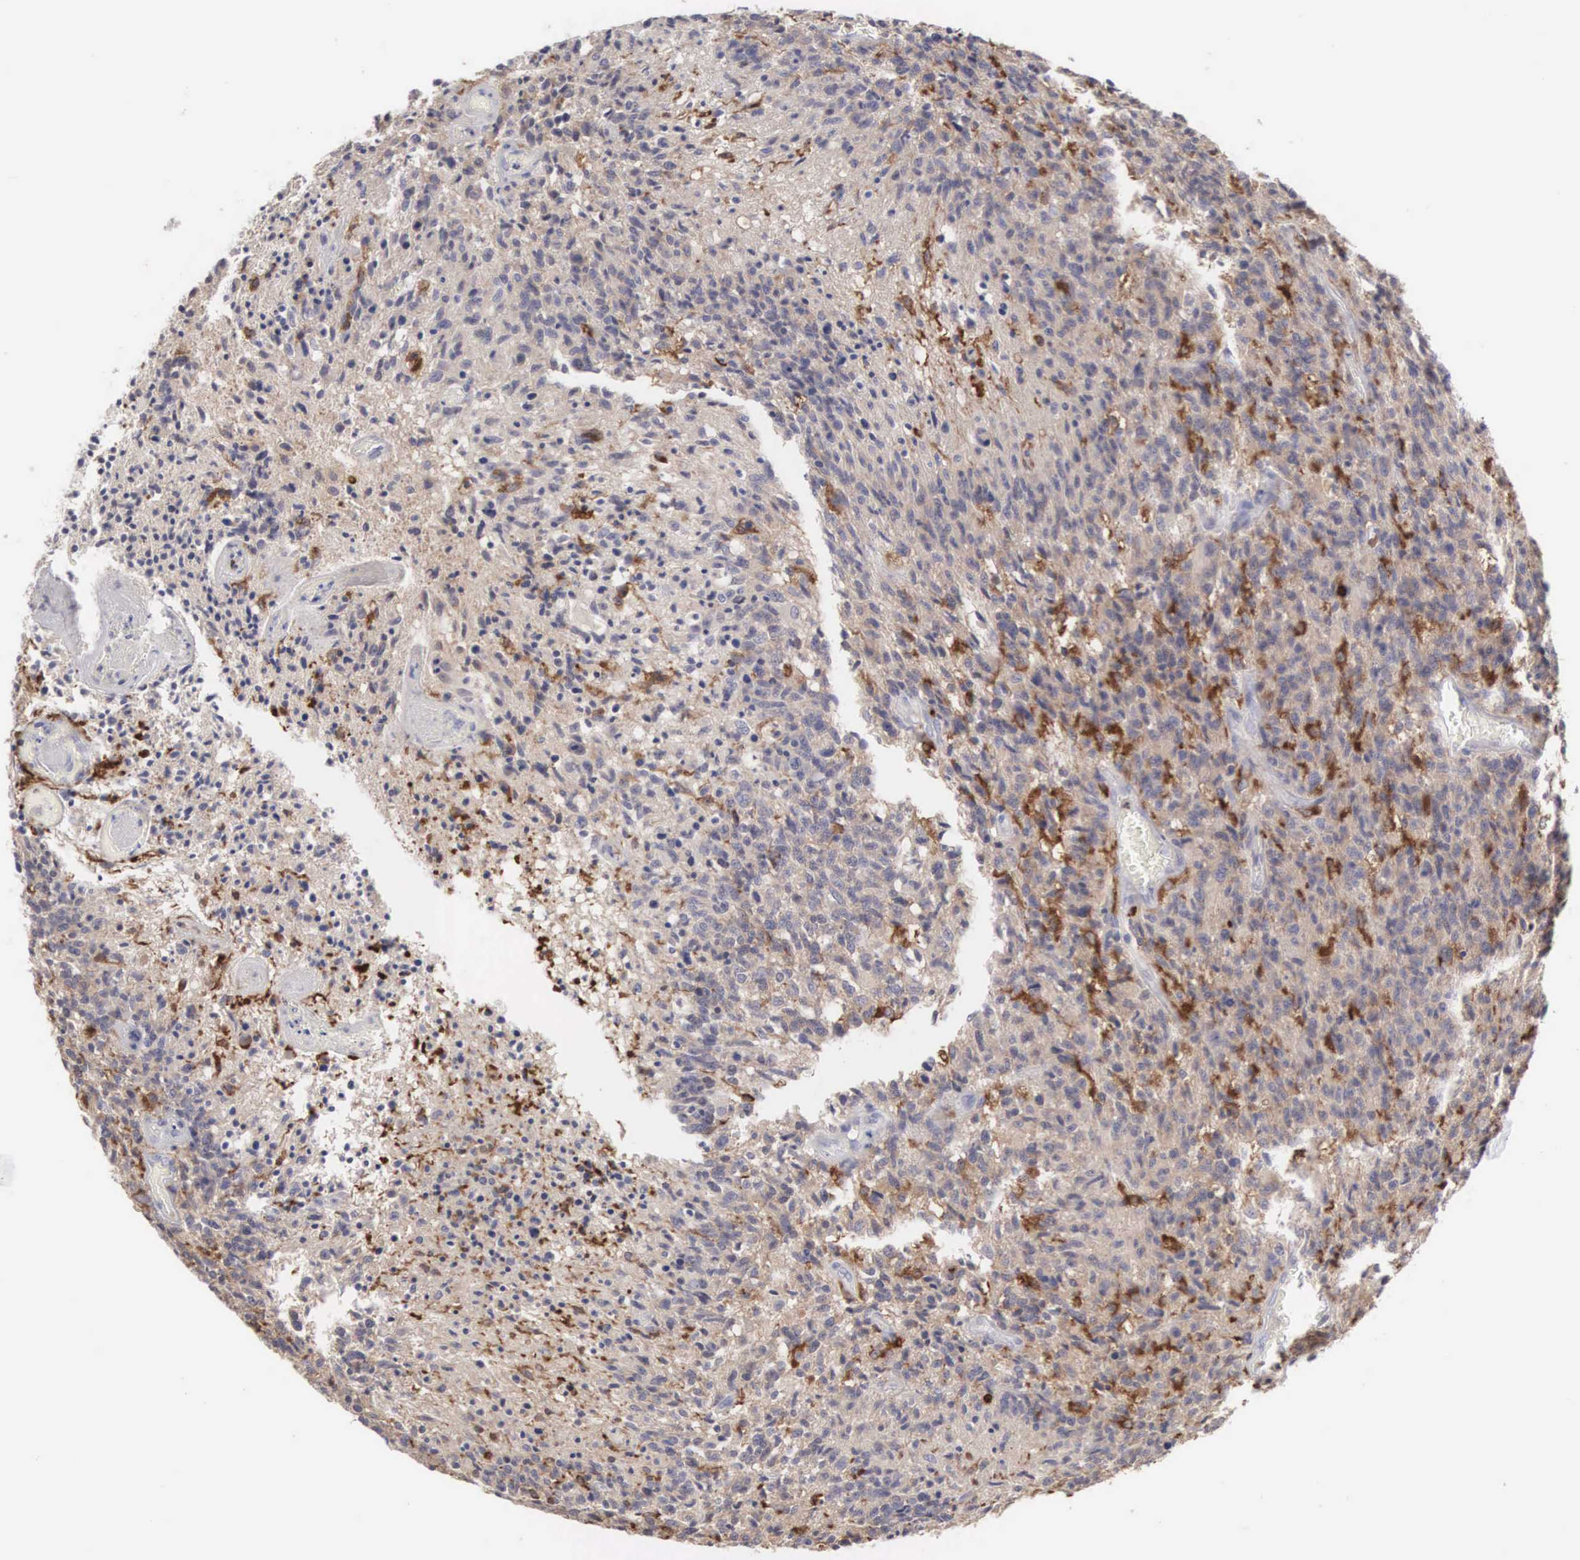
{"staining": {"intensity": "moderate", "quantity": "25%-75%", "location": "cytoplasmic/membranous,nuclear"}, "tissue": "glioma", "cell_type": "Tumor cells", "image_type": "cancer", "snomed": [{"axis": "morphology", "description": "Glioma, malignant, High grade"}, {"axis": "topography", "description": "Brain"}], "caption": "Glioma stained for a protein (brown) exhibits moderate cytoplasmic/membranous and nuclear positive positivity in about 25%-75% of tumor cells.", "gene": "SH3BP1", "patient": {"sex": "male", "age": 36}}